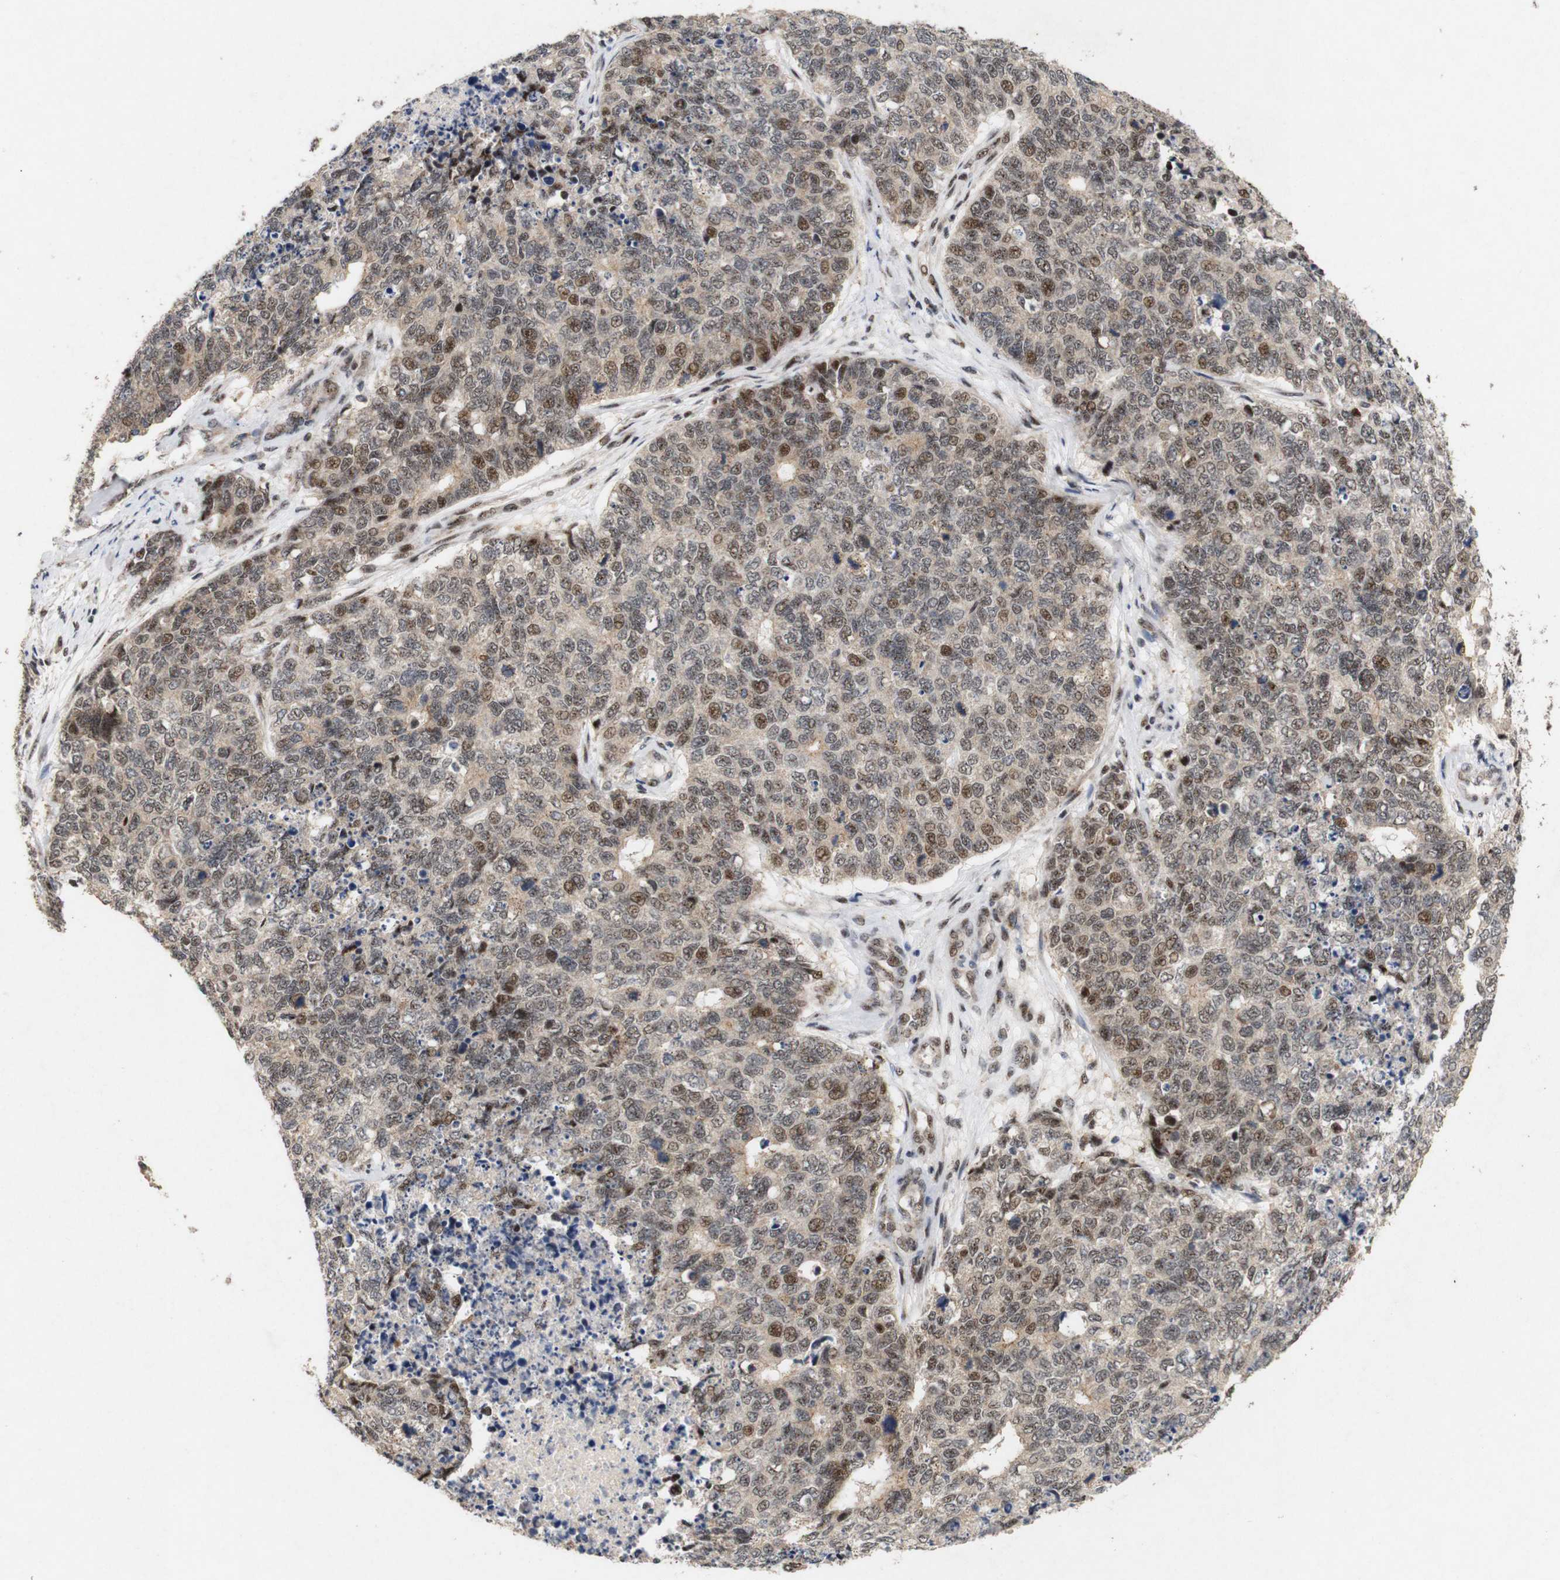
{"staining": {"intensity": "moderate", "quantity": ">75%", "location": "cytoplasmic/membranous,nuclear"}, "tissue": "cervical cancer", "cell_type": "Tumor cells", "image_type": "cancer", "snomed": [{"axis": "morphology", "description": "Squamous cell carcinoma, NOS"}, {"axis": "topography", "description": "Cervix"}], "caption": "Immunohistochemical staining of cervical squamous cell carcinoma demonstrates moderate cytoplasmic/membranous and nuclear protein positivity in about >75% of tumor cells.", "gene": "PYM1", "patient": {"sex": "female", "age": 63}}